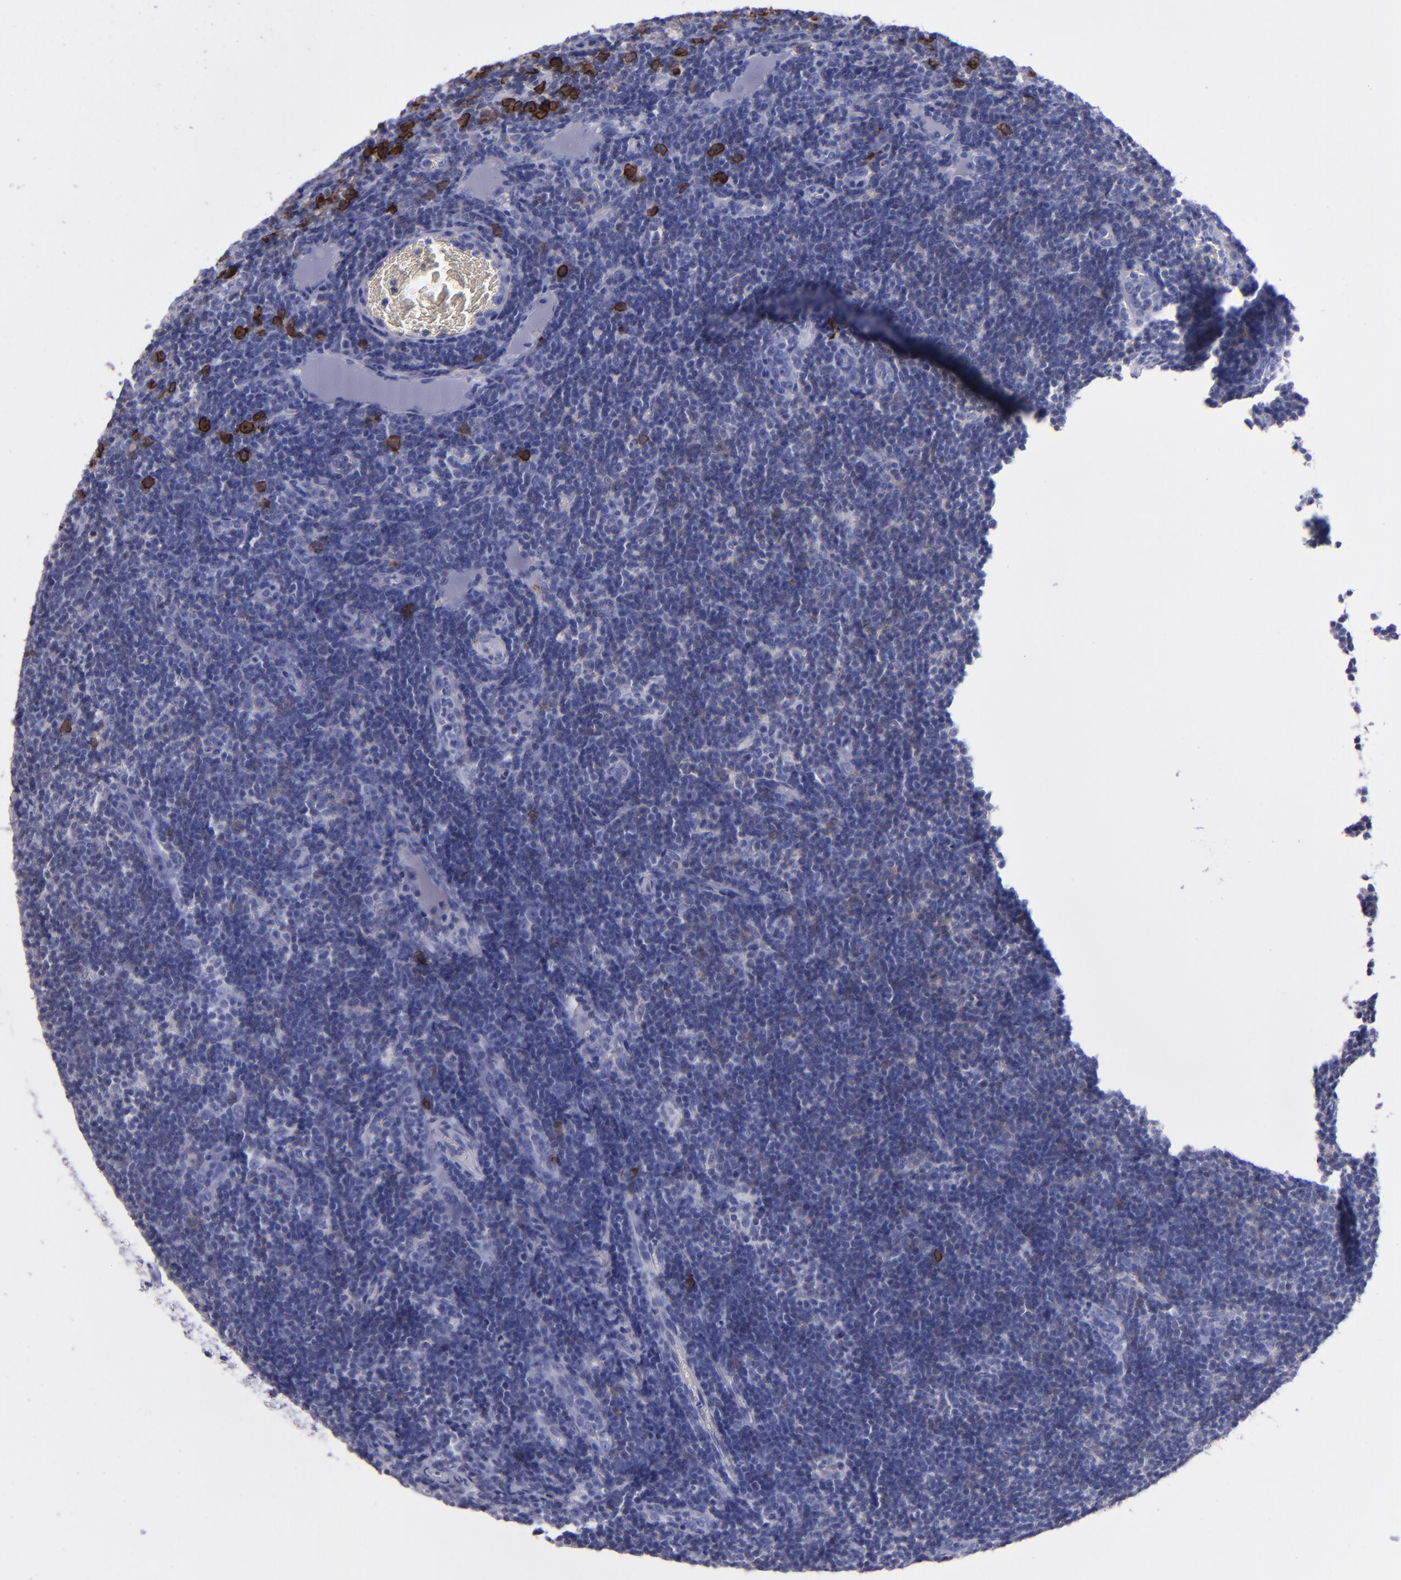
{"staining": {"intensity": "negative", "quantity": "none", "location": "none"}, "tissue": "lymph node", "cell_type": "Germinal center cells", "image_type": "normal", "snomed": [{"axis": "morphology", "description": "Normal tissue, NOS"}, {"axis": "morphology", "description": "Inflammation, NOS"}, {"axis": "topography", "description": "Lymph node"}, {"axis": "topography", "description": "Salivary gland"}], "caption": "DAB immunohistochemical staining of normal human lymph node displays no significant positivity in germinal center cells. Brightfield microscopy of immunohistochemistry (IHC) stained with DAB (3,3'-diaminobenzidine) (brown) and hematoxylin (blue), captured at high magnification.", "gene": "CD38", "patient": {"sex": "male", "age": 3}}